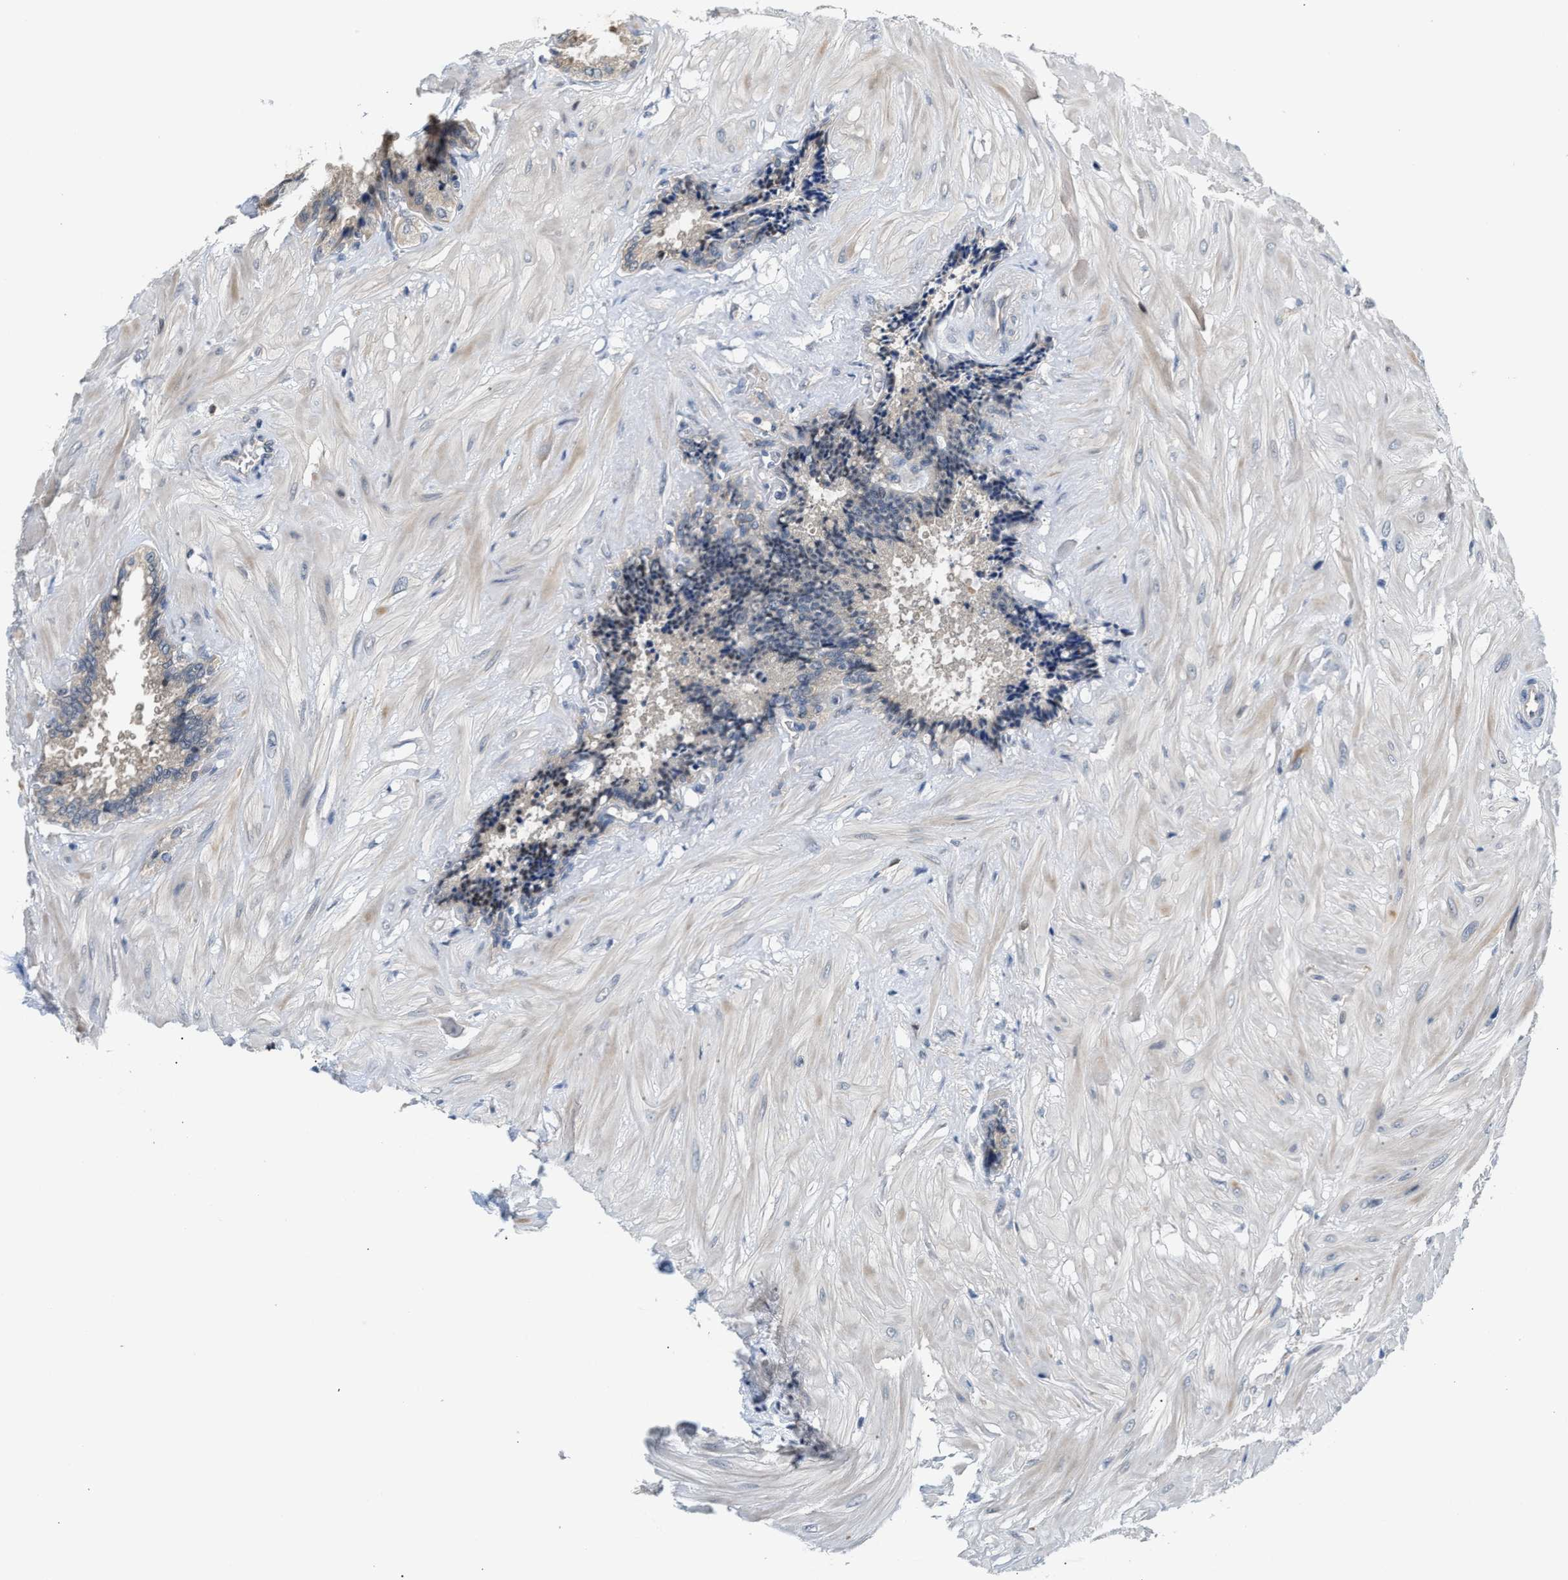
{"staining": {"intensity": "weak", "quantity": "<25%", "location": "cytoplasmic/membranous"}, "tissue": "seminal vesicle", "cell_type": "Glandular cells", "image_type": "normal", "snomed": [{"axis": "morphology", "description": "Normal tissue, NOS"}, {"axis": "topography", "description": "Seminal veicle"}], "caption": "This is an immunohistochemistry (IHC) micrograph of unremarkable human seminal vesicle. There is no positivity in glandular cells.", "gene": "PPM1H", "patient": {"sex": "male", "age": 46}}